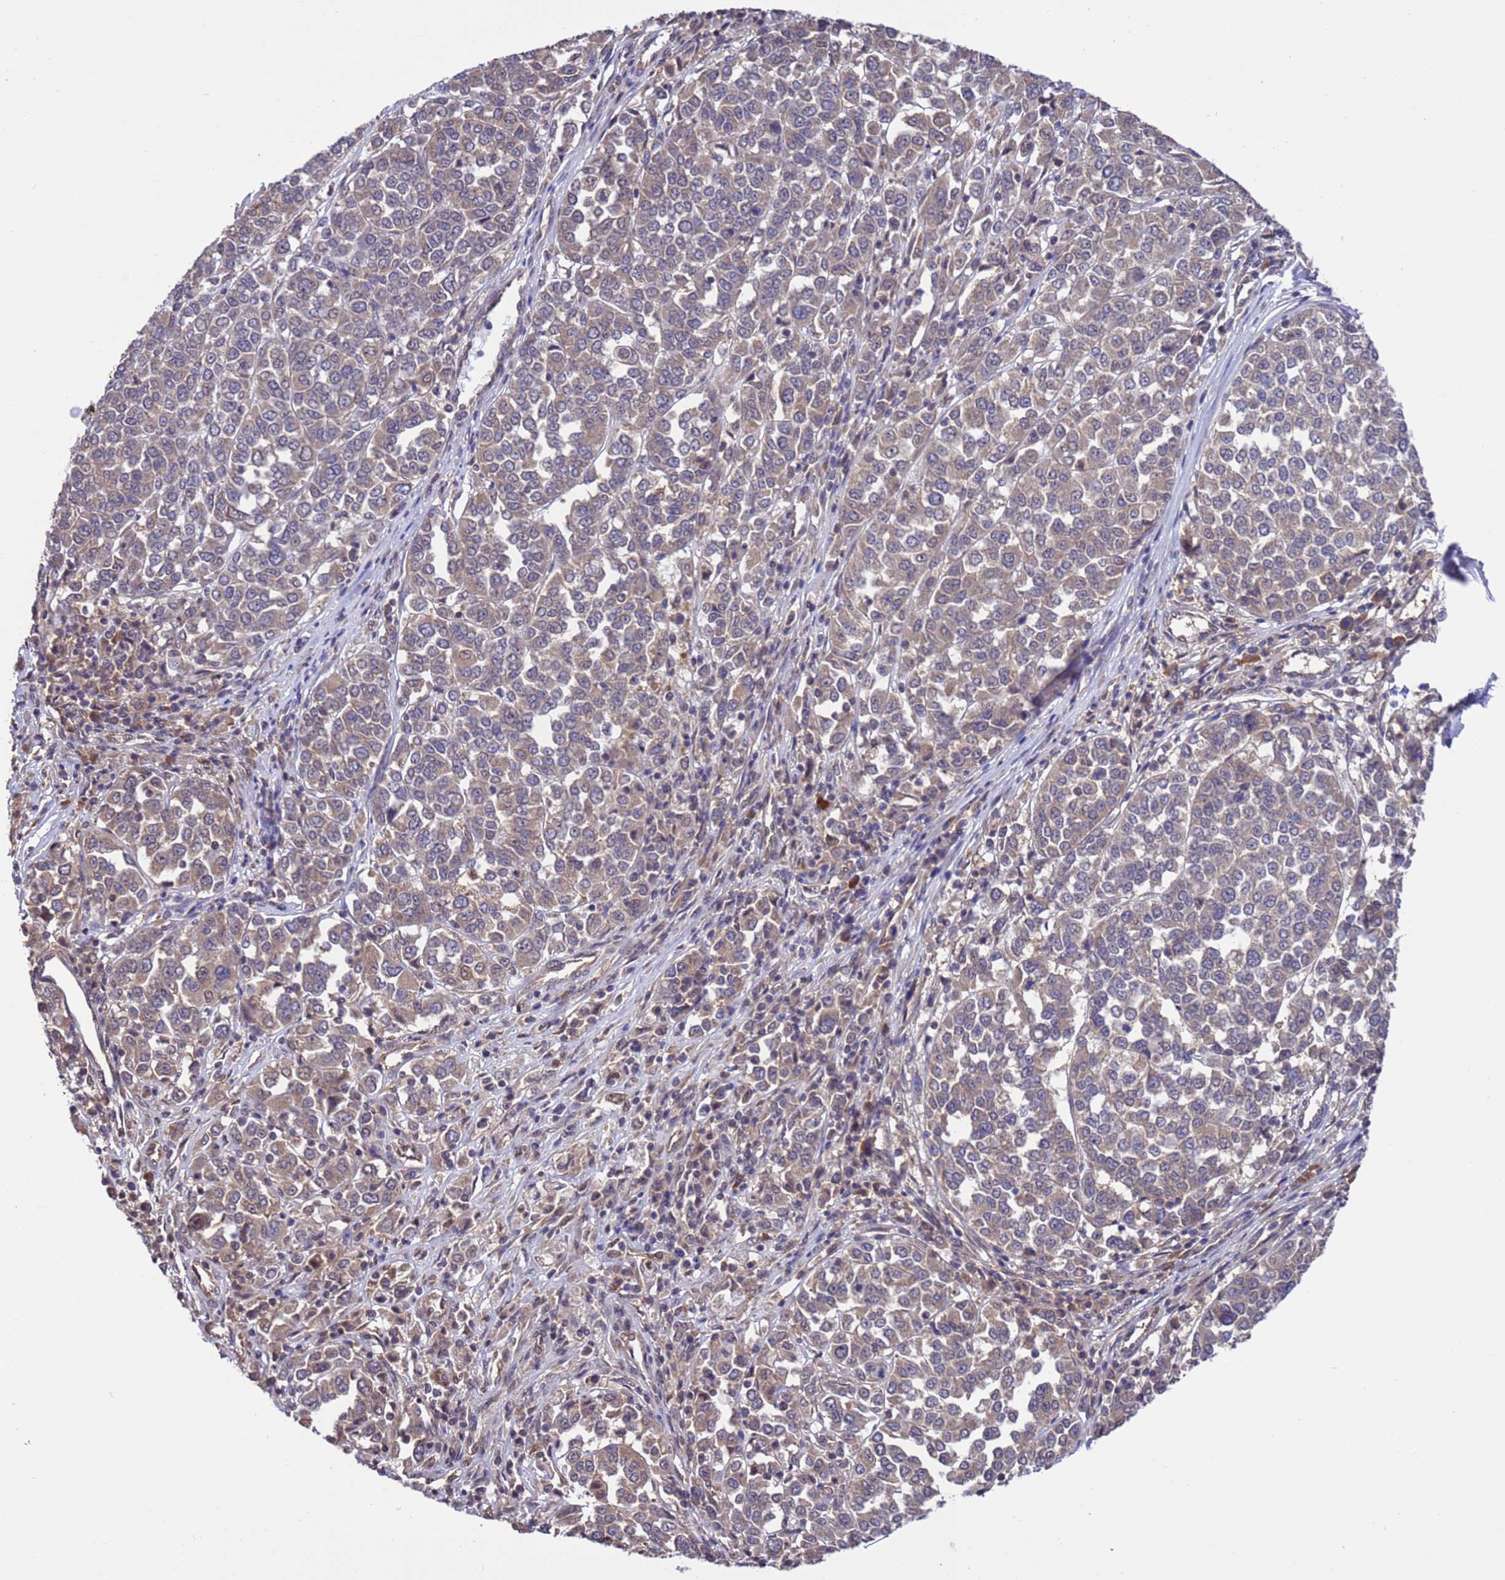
{"staining": {"intensity": "weak", "quantity": "25%-75%", "location": "cytoplasmic/membranous"}, "tissue": "melanoma", "cell_type": "Tumor cells", "image_type": "cancer", "snomed": [{"axis": "morphology", "description": "Malignant melanoma, Metastatic site"}, {"axis": "topography", "description": "Lymph node"}], "caption": "Immunohistochemistry of human malignant melanoma (metastatic site) demonstrates low levels of weak cytoplasmic/membranous positivity in approximately 25%-75% of tumor cells.", "gene": "ZFP69B", "patient": {"sex": "male", "age": 44}}